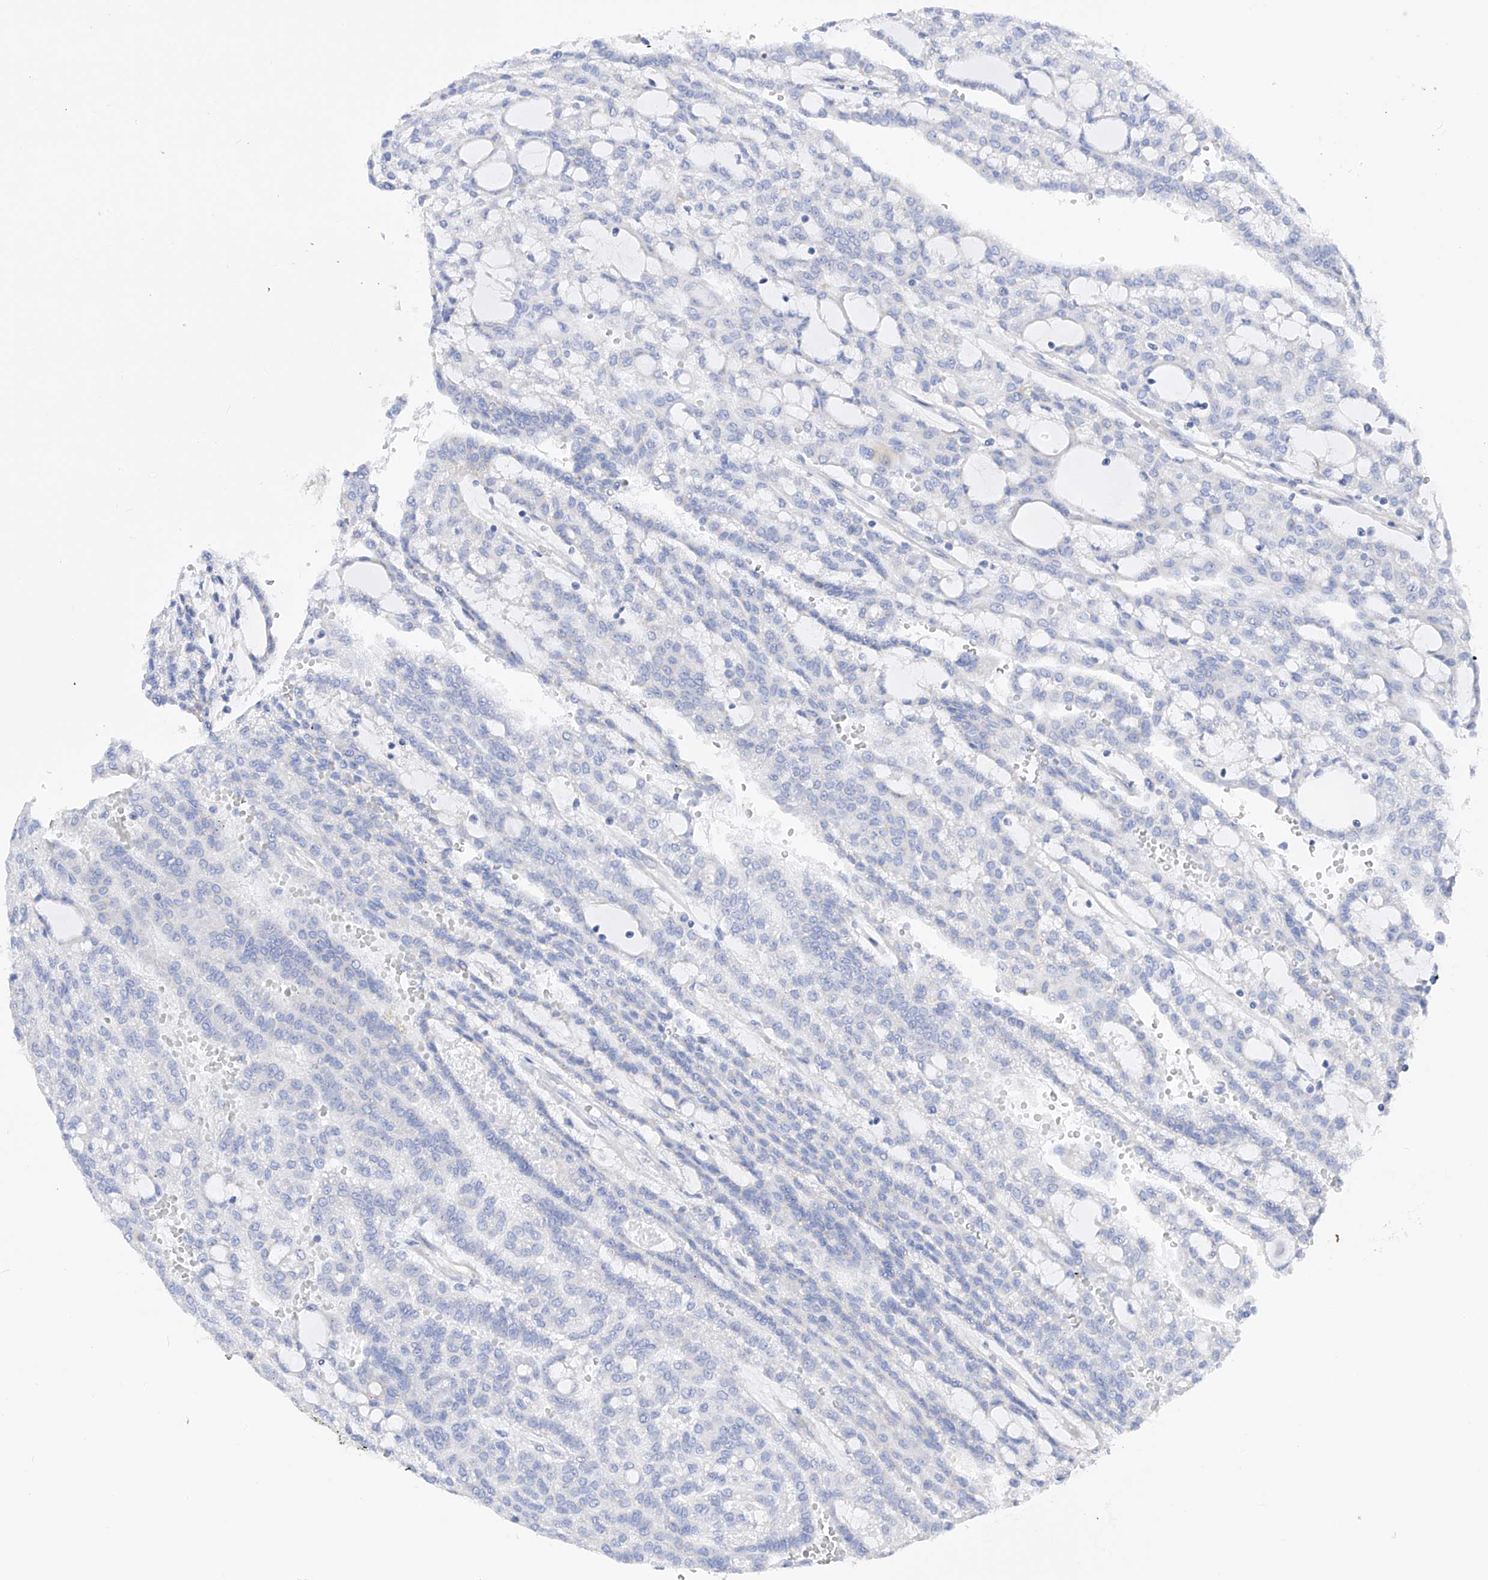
{"staining": {"intensity": "negative", "quantity": "none", "location": "none"}, "tissue": "renal cancer", "cell_type": "Tumor cells", "image_type": "cancer", "snomed": [{"axis": "morphology", "description": "Adenocarcinoma, NOS"}, {"axis": "topography", "description": "Kidney"}], "caption": "Immunohistochemistry photomicrograph of human renal cancer stained for a protein (brown), which displays no positivity in tumor cells.", "gene": "FLG", "patient": {"sex": "male", "age": 63}}